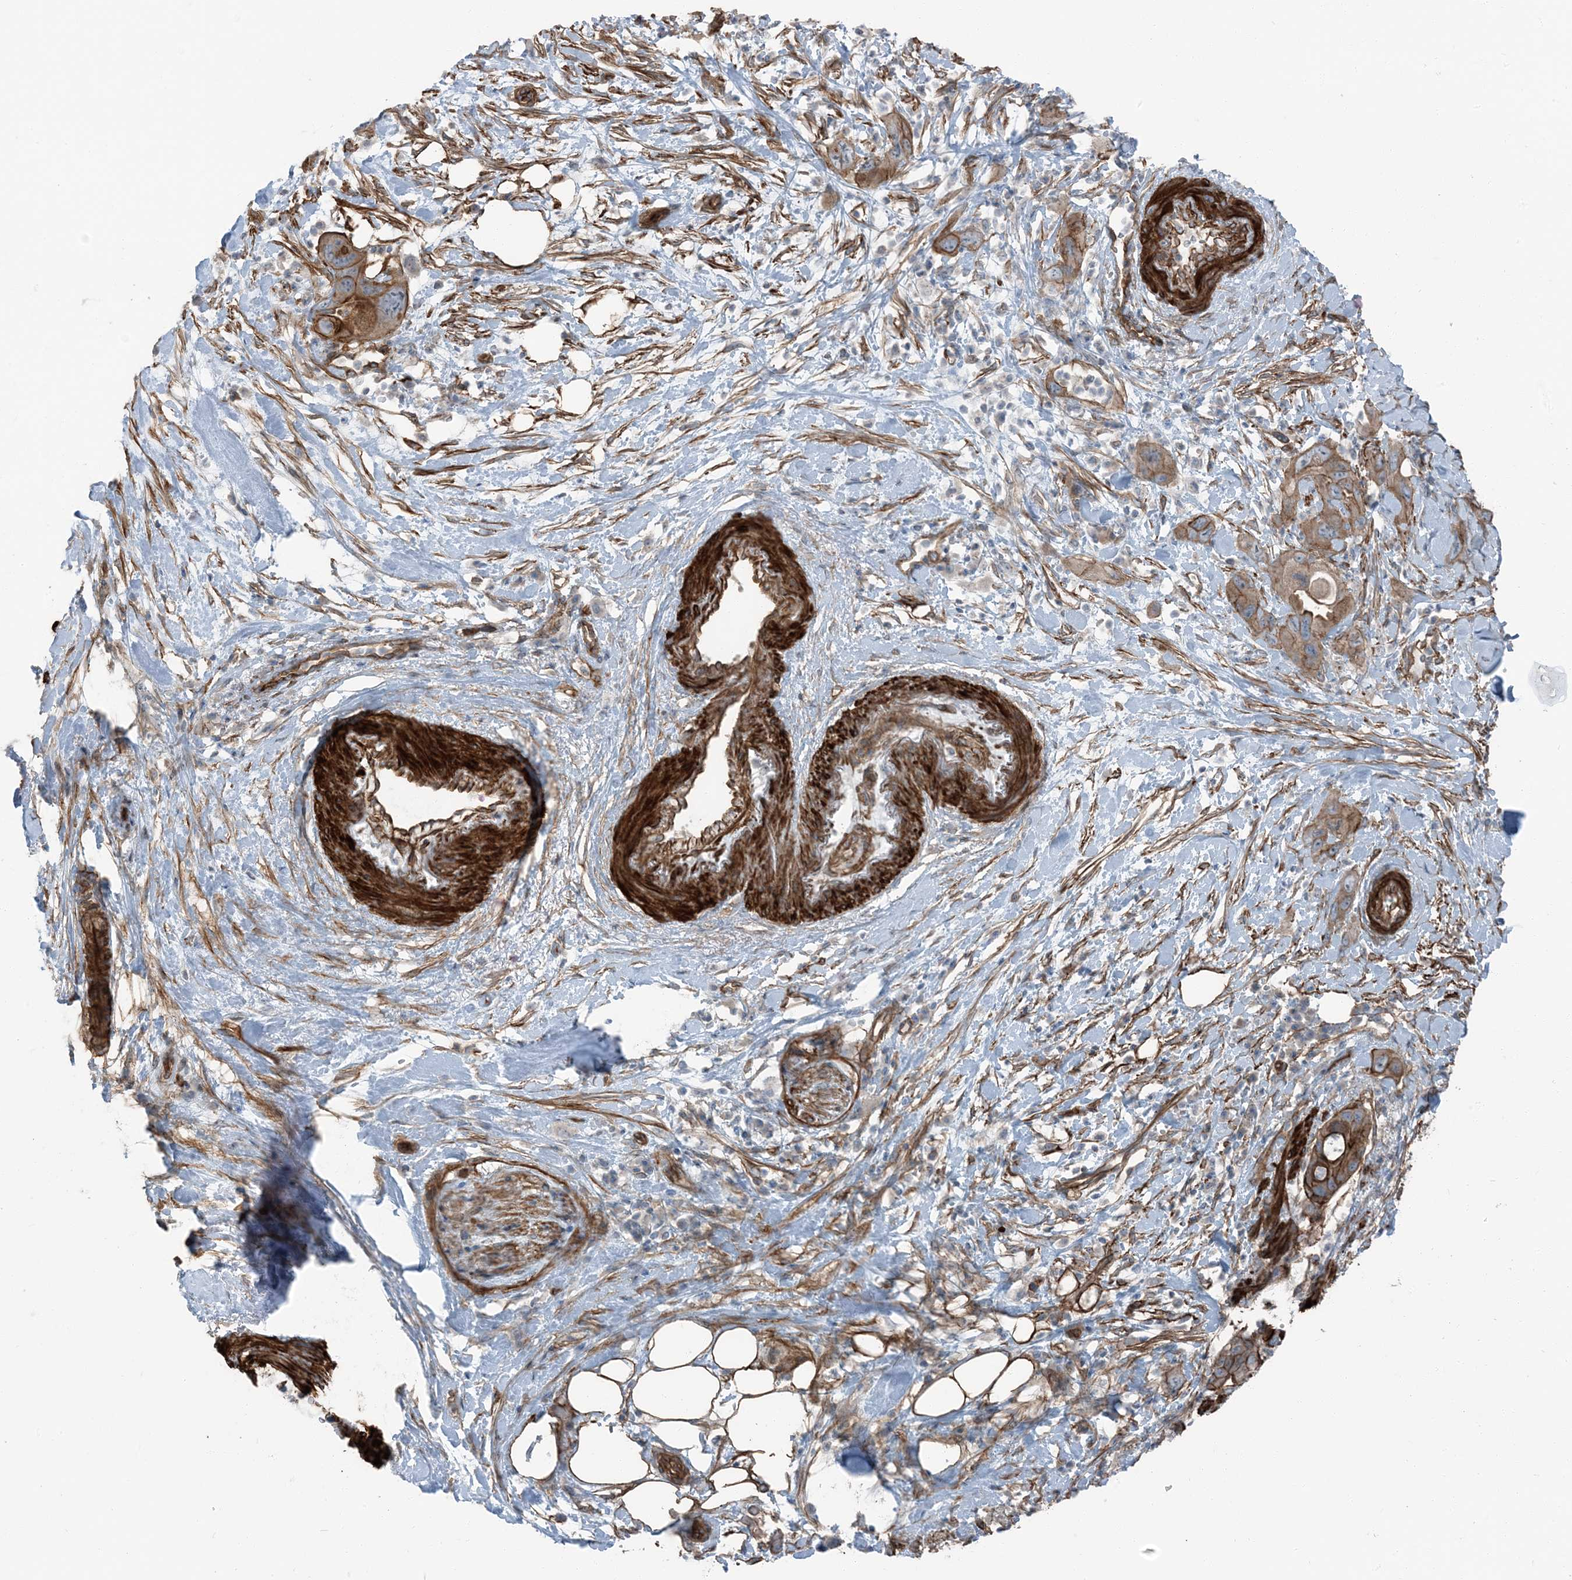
{"staining": {"intensity": "strong", "quantity": ">75%", "location": "cytoplasmic/membranous"}, "tissue": "pancreatic cancer", "cell_type": "Tumor cells", "image_type": "cancer", "snomed": [{"axis": "morphology", "description": "Adenocarcinoma, NOS"}, {"axis": "topography", "description": "Pancreas"}], "caption": "Immunohistochemical staining of adenocarcinoma (pancreatic) reveals high levels of strong cytoplasmic/membranous protein staining in approximately >75% of tumor cells.", "gene": "ZFP90", "patient": {"sex": "female", "age": 71}}